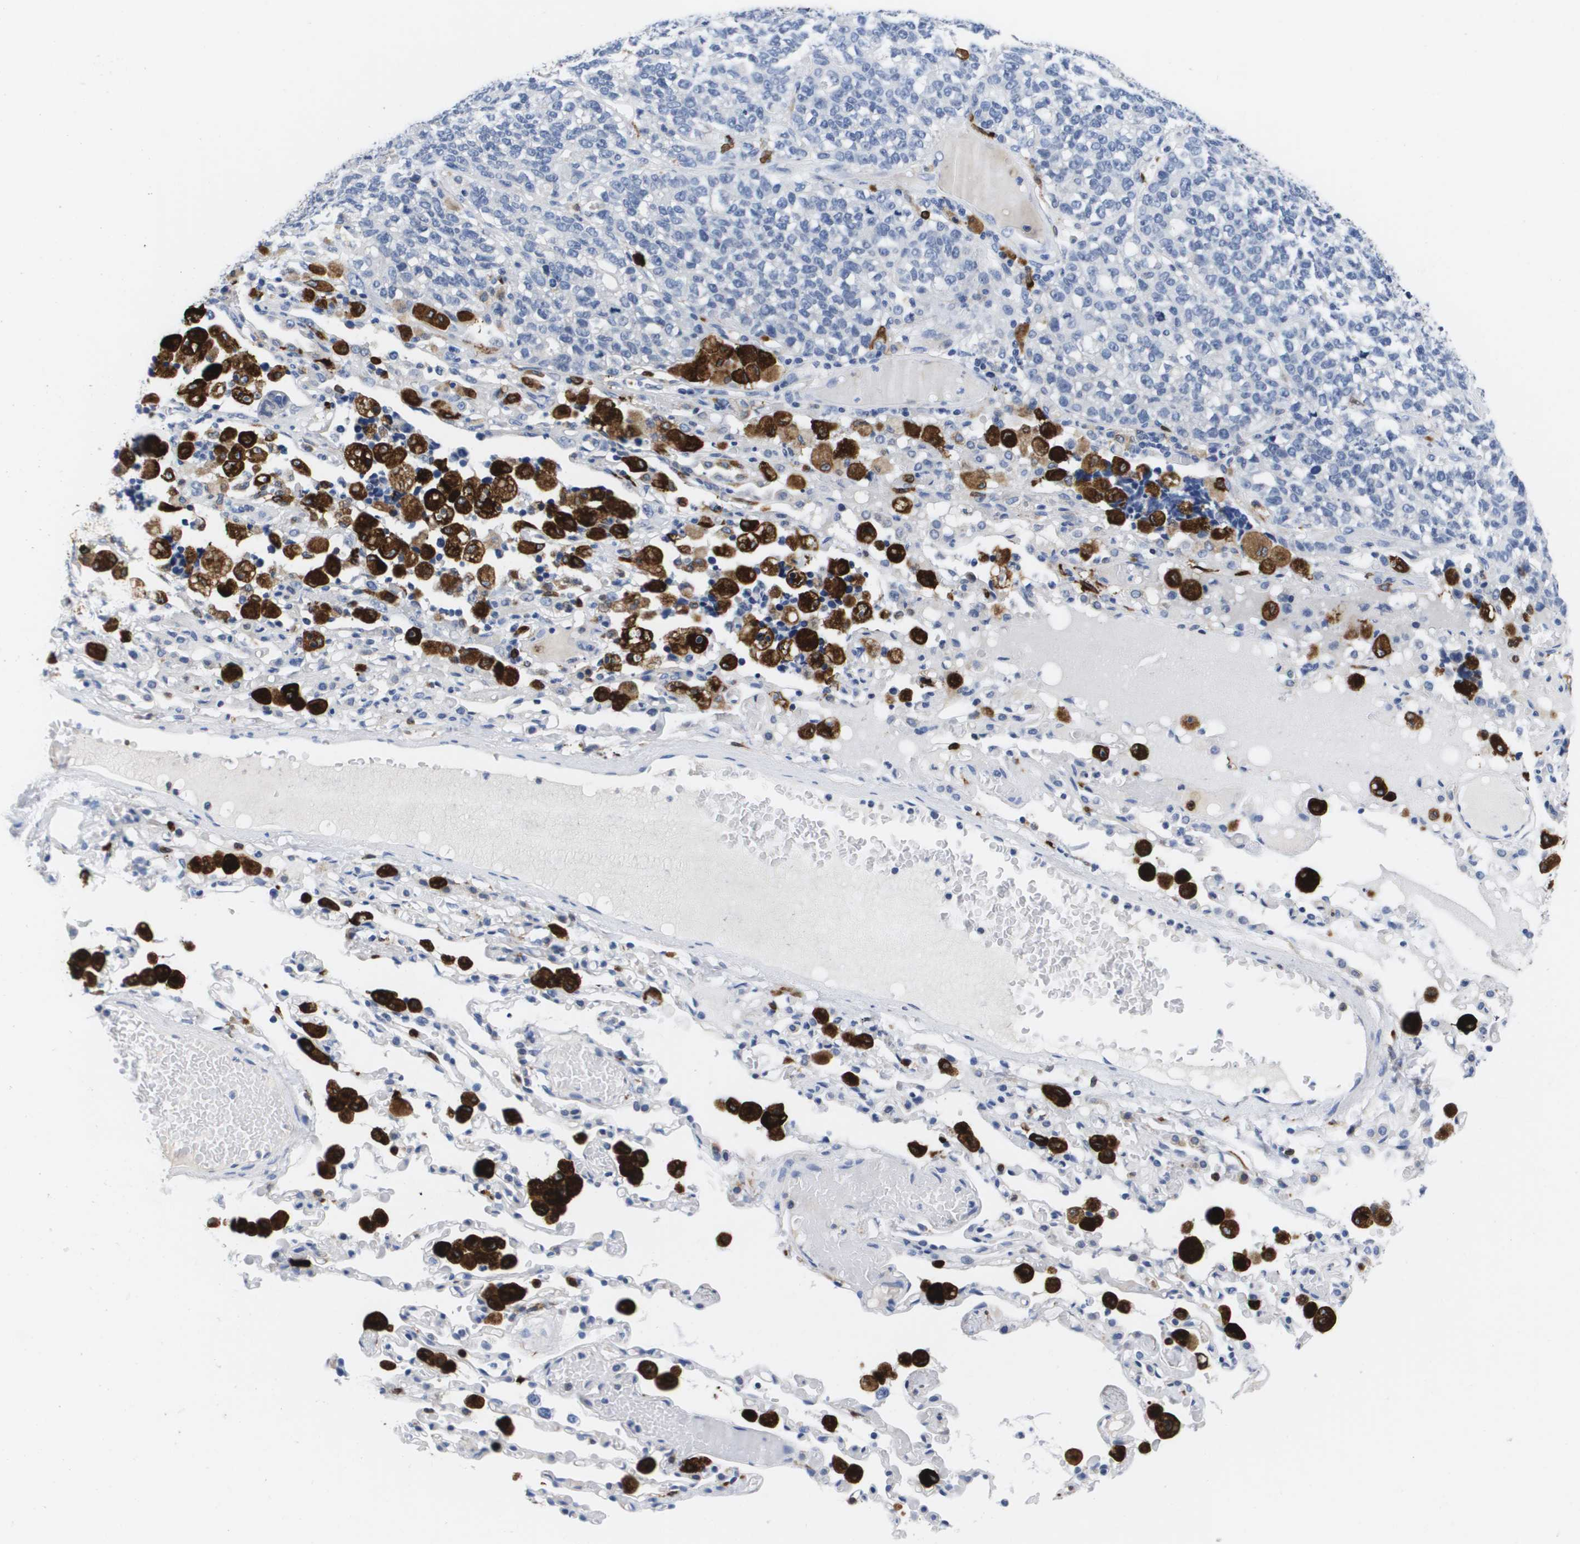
{"staining": {"intensity": "negative", "quantity": "none", "location": "none"}, "tissue": "lung cancer", "cell_type": "Tumor cells", "image_type": "cancer", "snomed": [{"axis": "morphology", "description": "Adenocarcinoma, NOS"}, {"axis": "topography", "description": "Lung"}], "caption": "DAB (3,3'-diaminobenzidine) immunohistochemical staining of human lung adenocarcinoma shows no significant staining in tumor cells.", "gene": "HMOX1", "patient": {"sex": "male", "age": 49}}